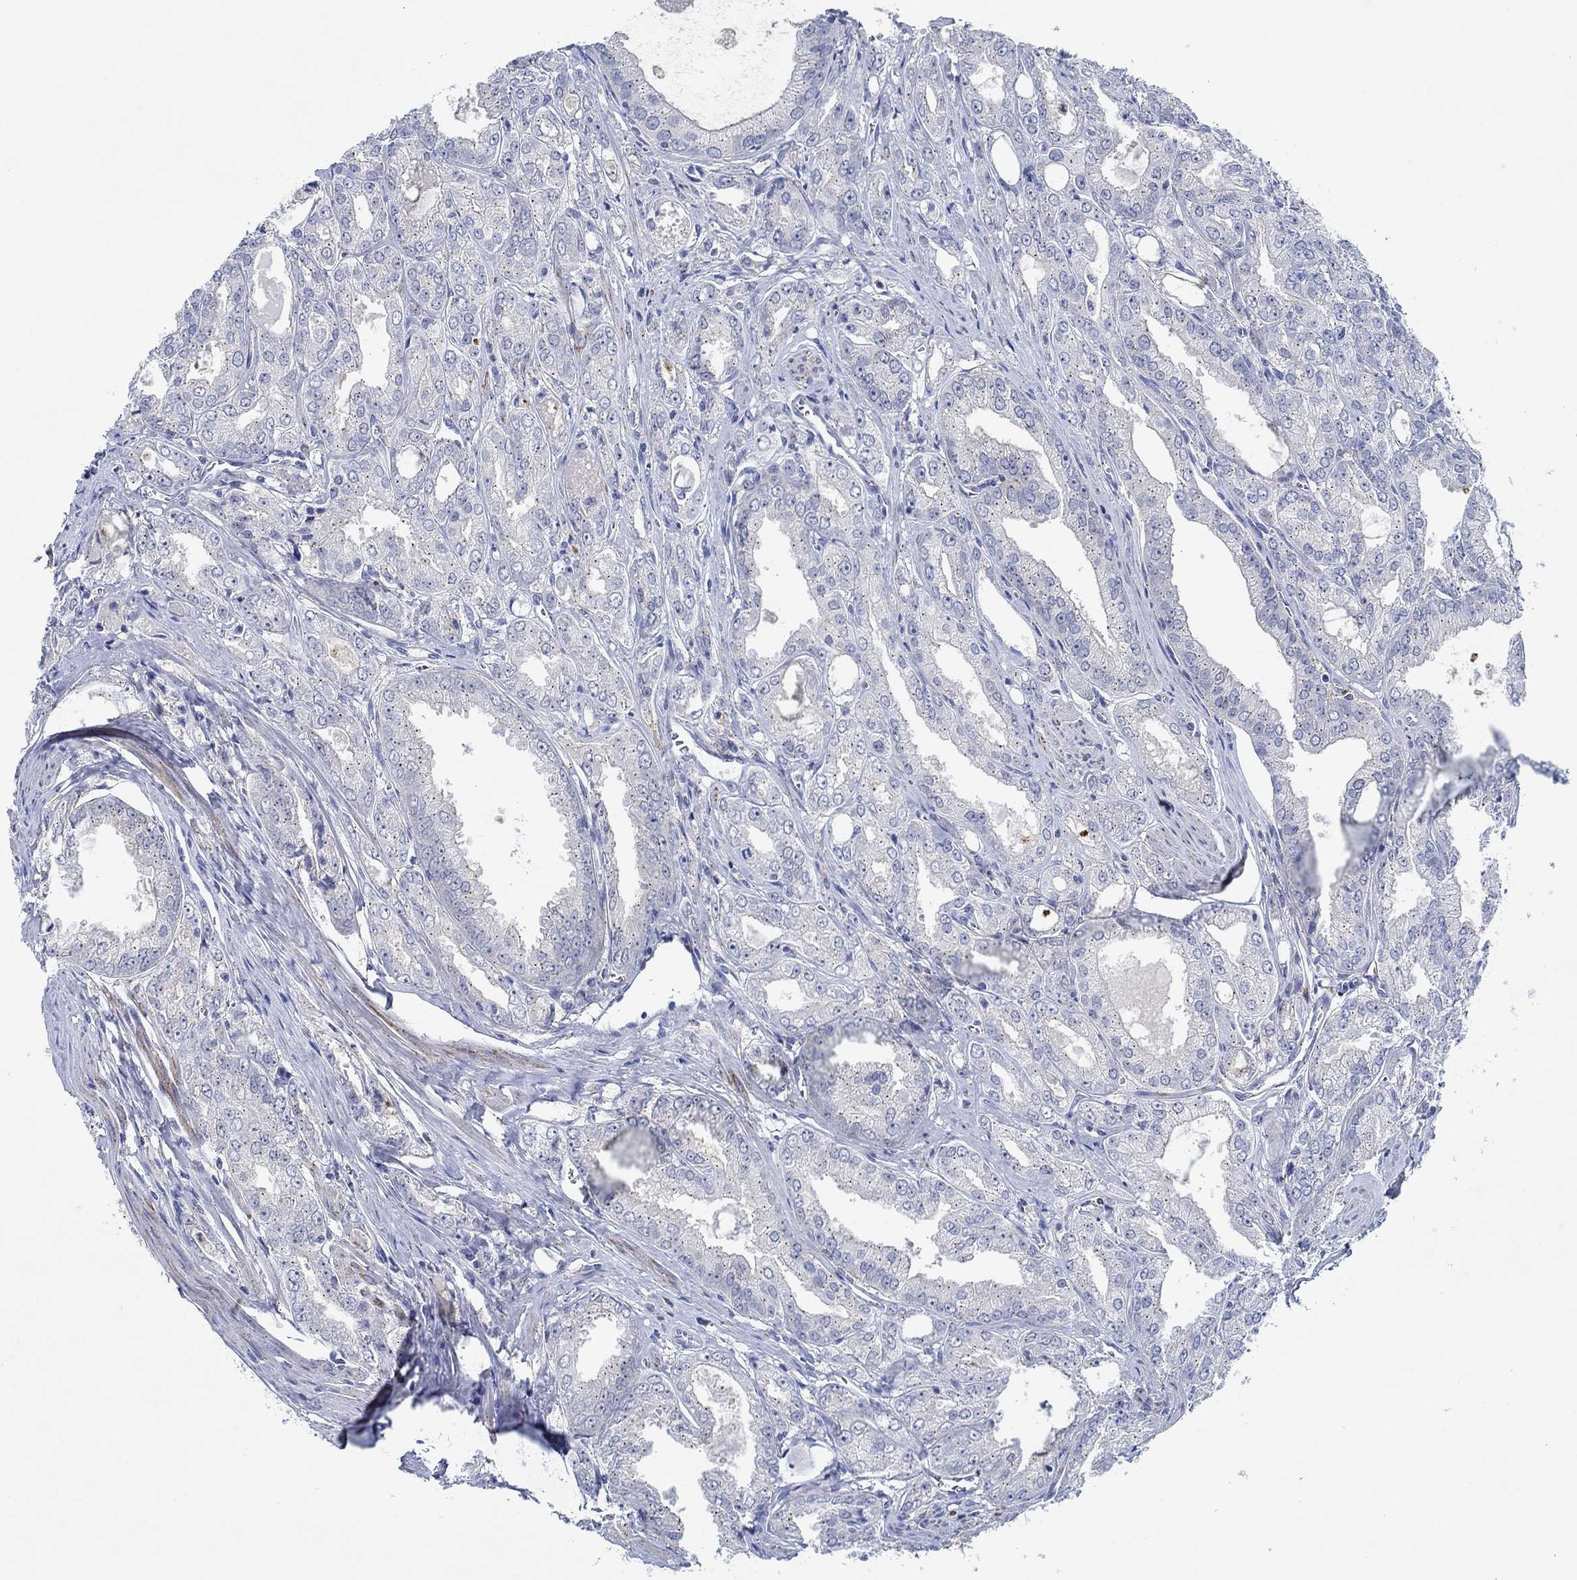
{"staining": {"intensity": "negative", "quantity": "none", "location": "none"}, "tissue": "prostate cancer", "cell_type": "Tumor cells", "image_type": "cancer", "snomed": [{"axis": "morphology", "description": "Adenocarcinoma, NOS"}, {"axis": "morphology", "description": "Adenocarcinoma, High grade"}, {"axis": "topography", "description": "Prostate"}], "caption": "This is an immunohistochemistry micrograph of prostate adenocarcinoma. There is no positivity in tumor cells.", "gene": "CPM", "patient": {"sex": "male", "age": 70}}